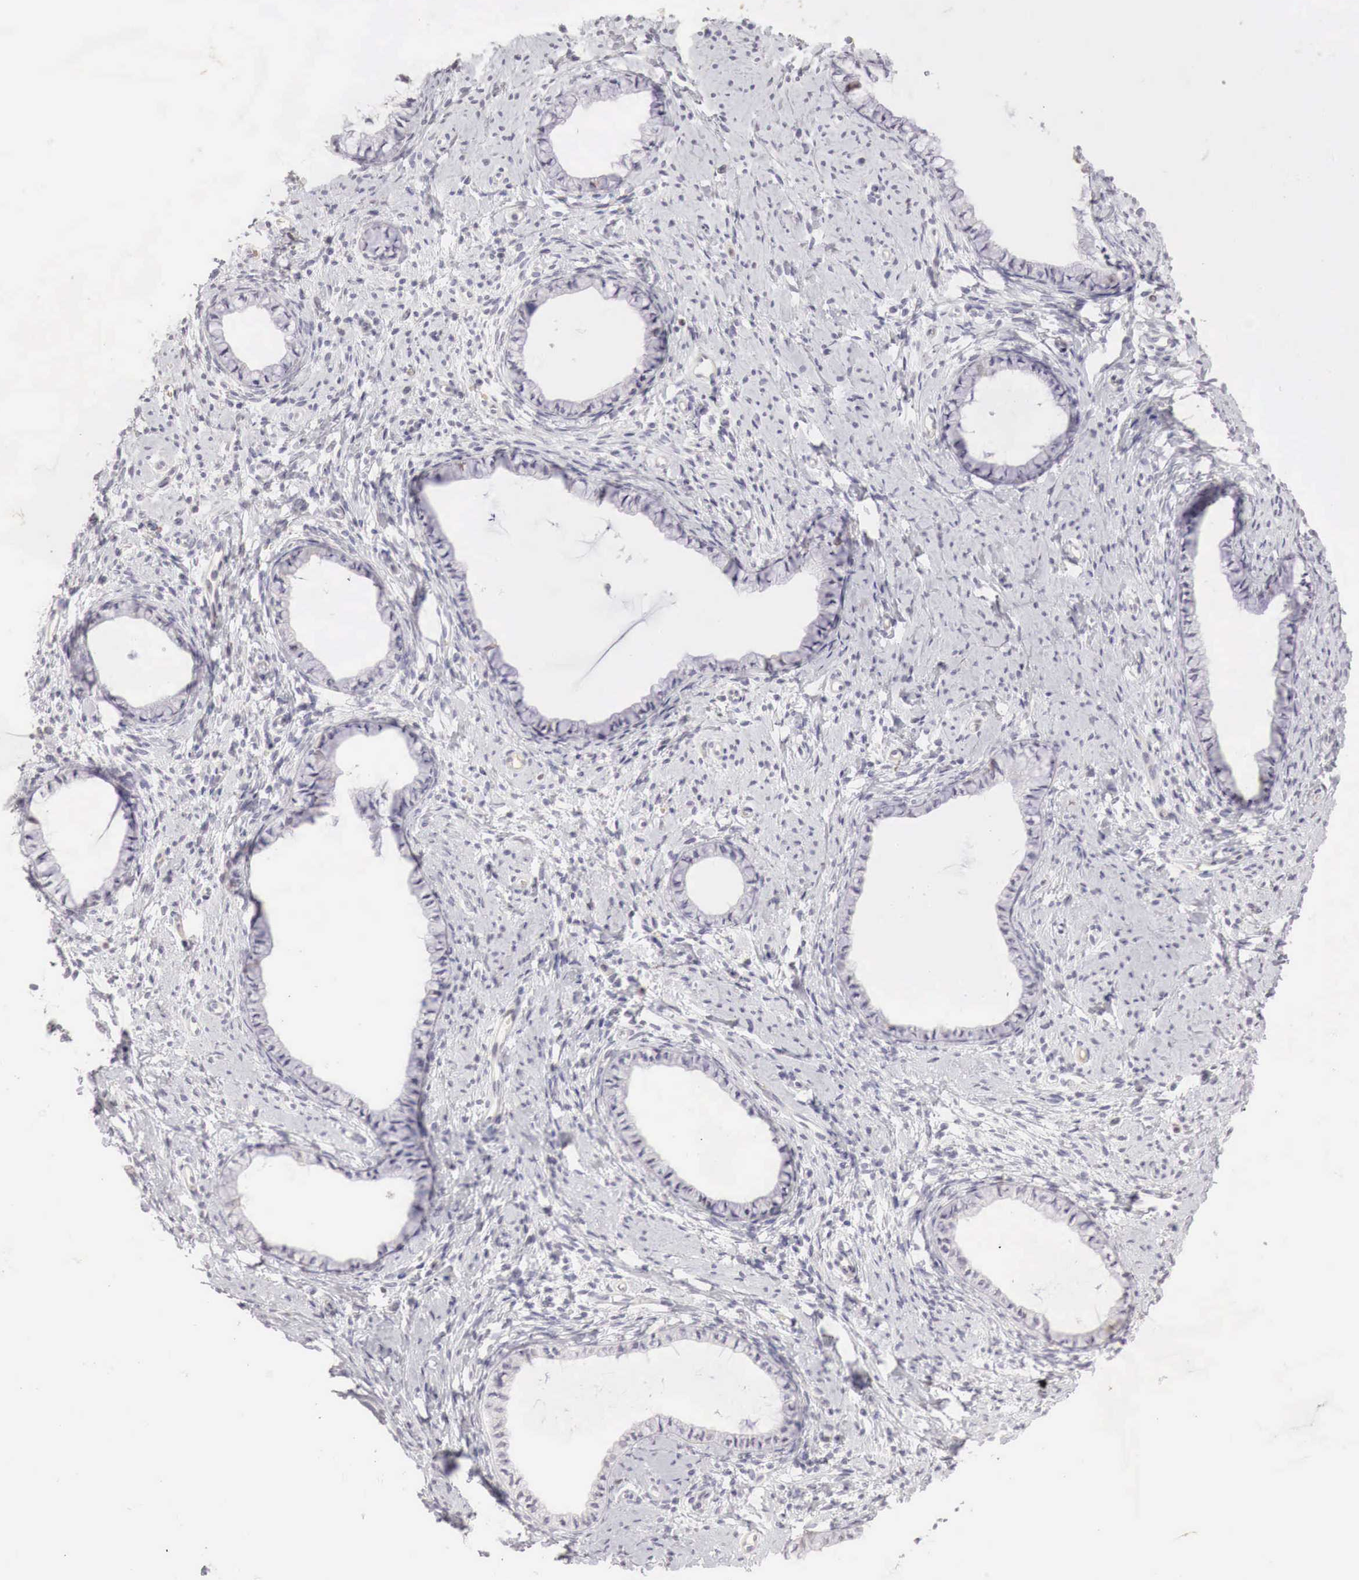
{"staining": {"intensity": "negative", "quantity": "none", "location": "none"}, "tissue": "cervix", "cell_type": "Glandular cells", "image_type": "normal", "snomed": [{"axis": "morphology", "description": "Normal tissue, NOS"}, {"axis": "topography", "description": "Cervix"}], "caption": "The image shows no significant staining in glandular cells of cervix. (DAB (3,3'-diaminobenzidine) immunohistochemistry (IHC) visualized using brightfield microscopy, high magnification).", "gene": "GATA1", "patient": {"sex": "female", "age": 70}}